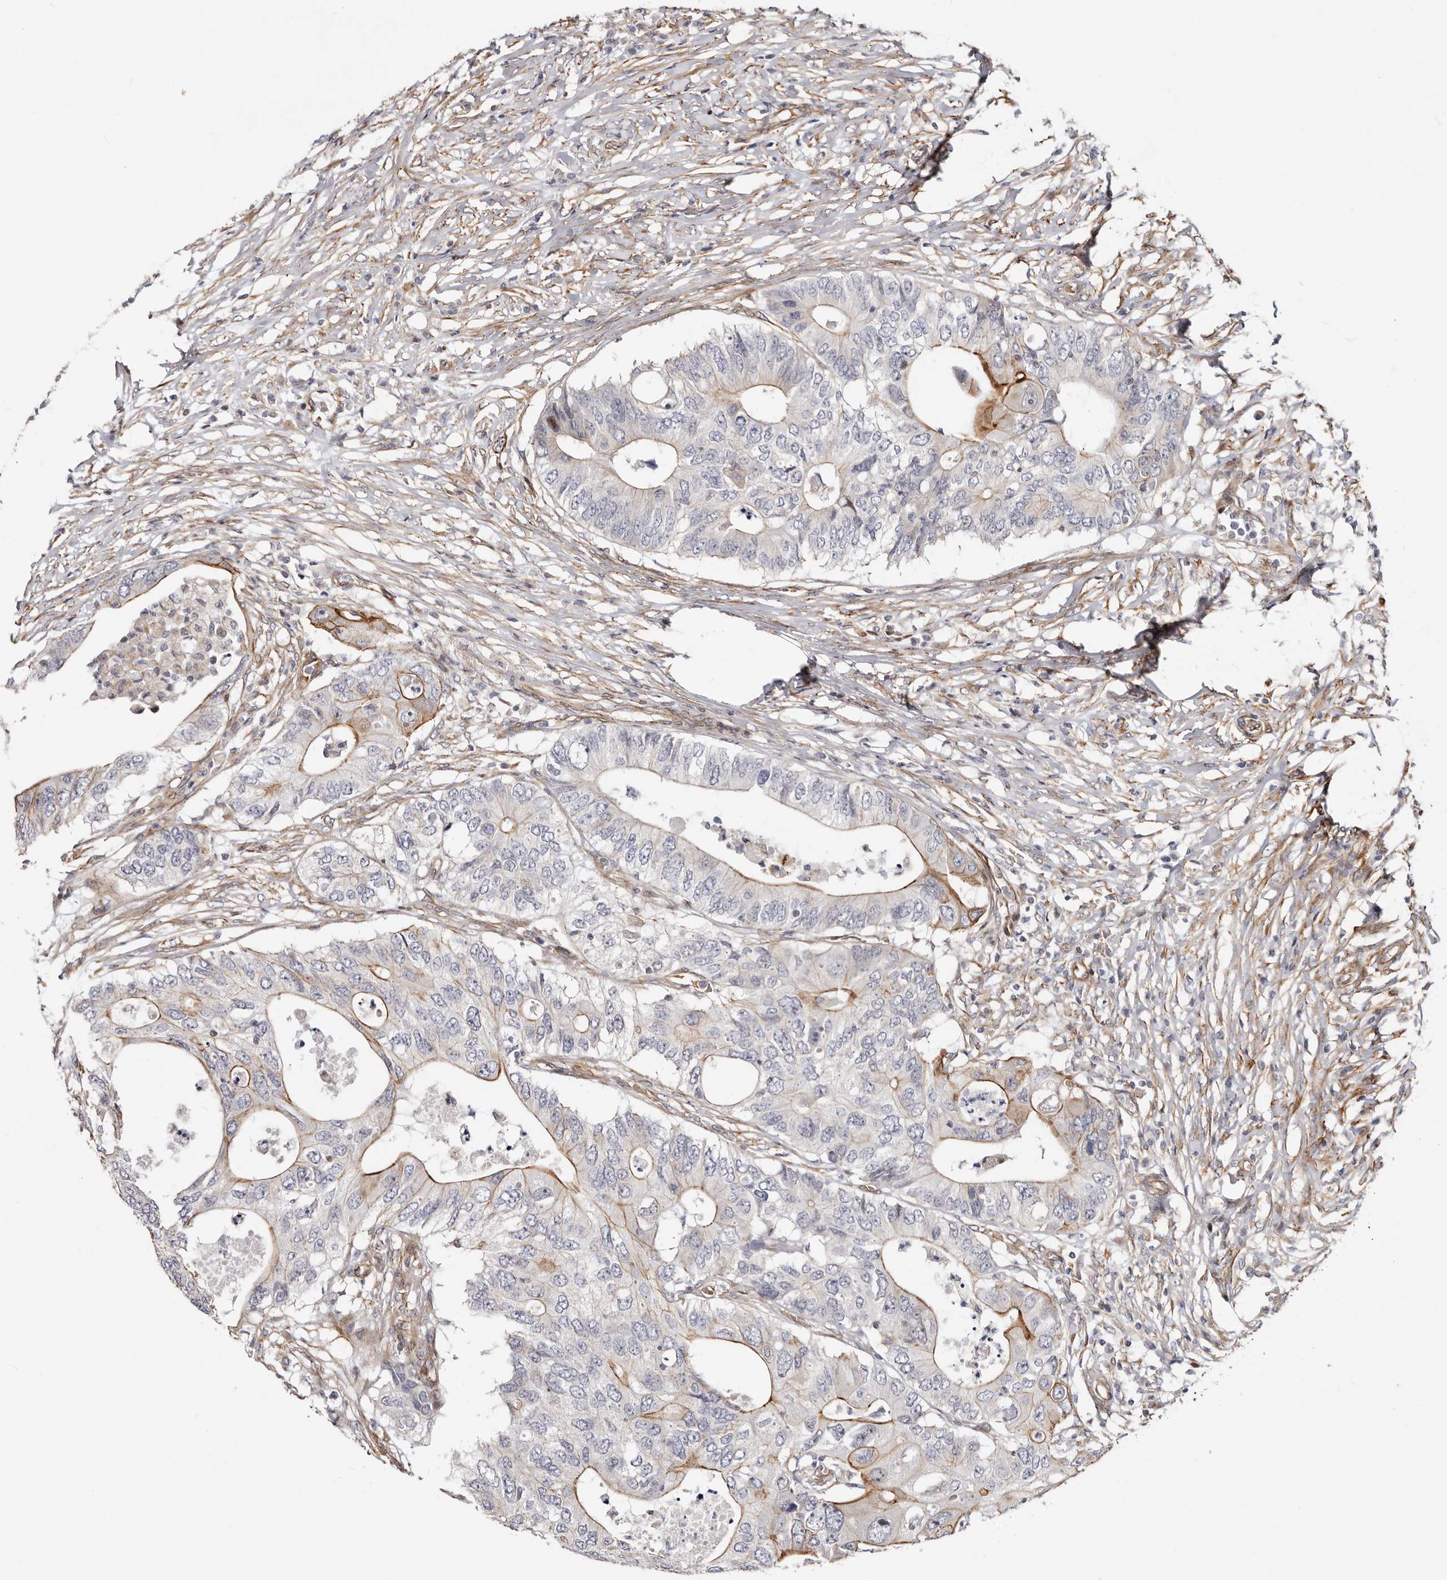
{"staining": {"intensity": "weak", "quantity": "<25%", "location": "cytoplasmic/membranous"}, "tissue": "colorectal cancer", "cell_type": "Tumor cells", "image_type": "cancer", "snomed": [{"axis": "morphology", "description": "Adenocarcinoma, NOS"}, {"axis": "topography", "description": "Colon"}], "caption": "DAB immunohistochemical staining of colorectal cancer exhibits no significant expression in tumor cells. (DAB immunohistochemistry (IHC), high magnification).", "gene": "EPHX3", "patient": {"sex": "male", "age": 71}}